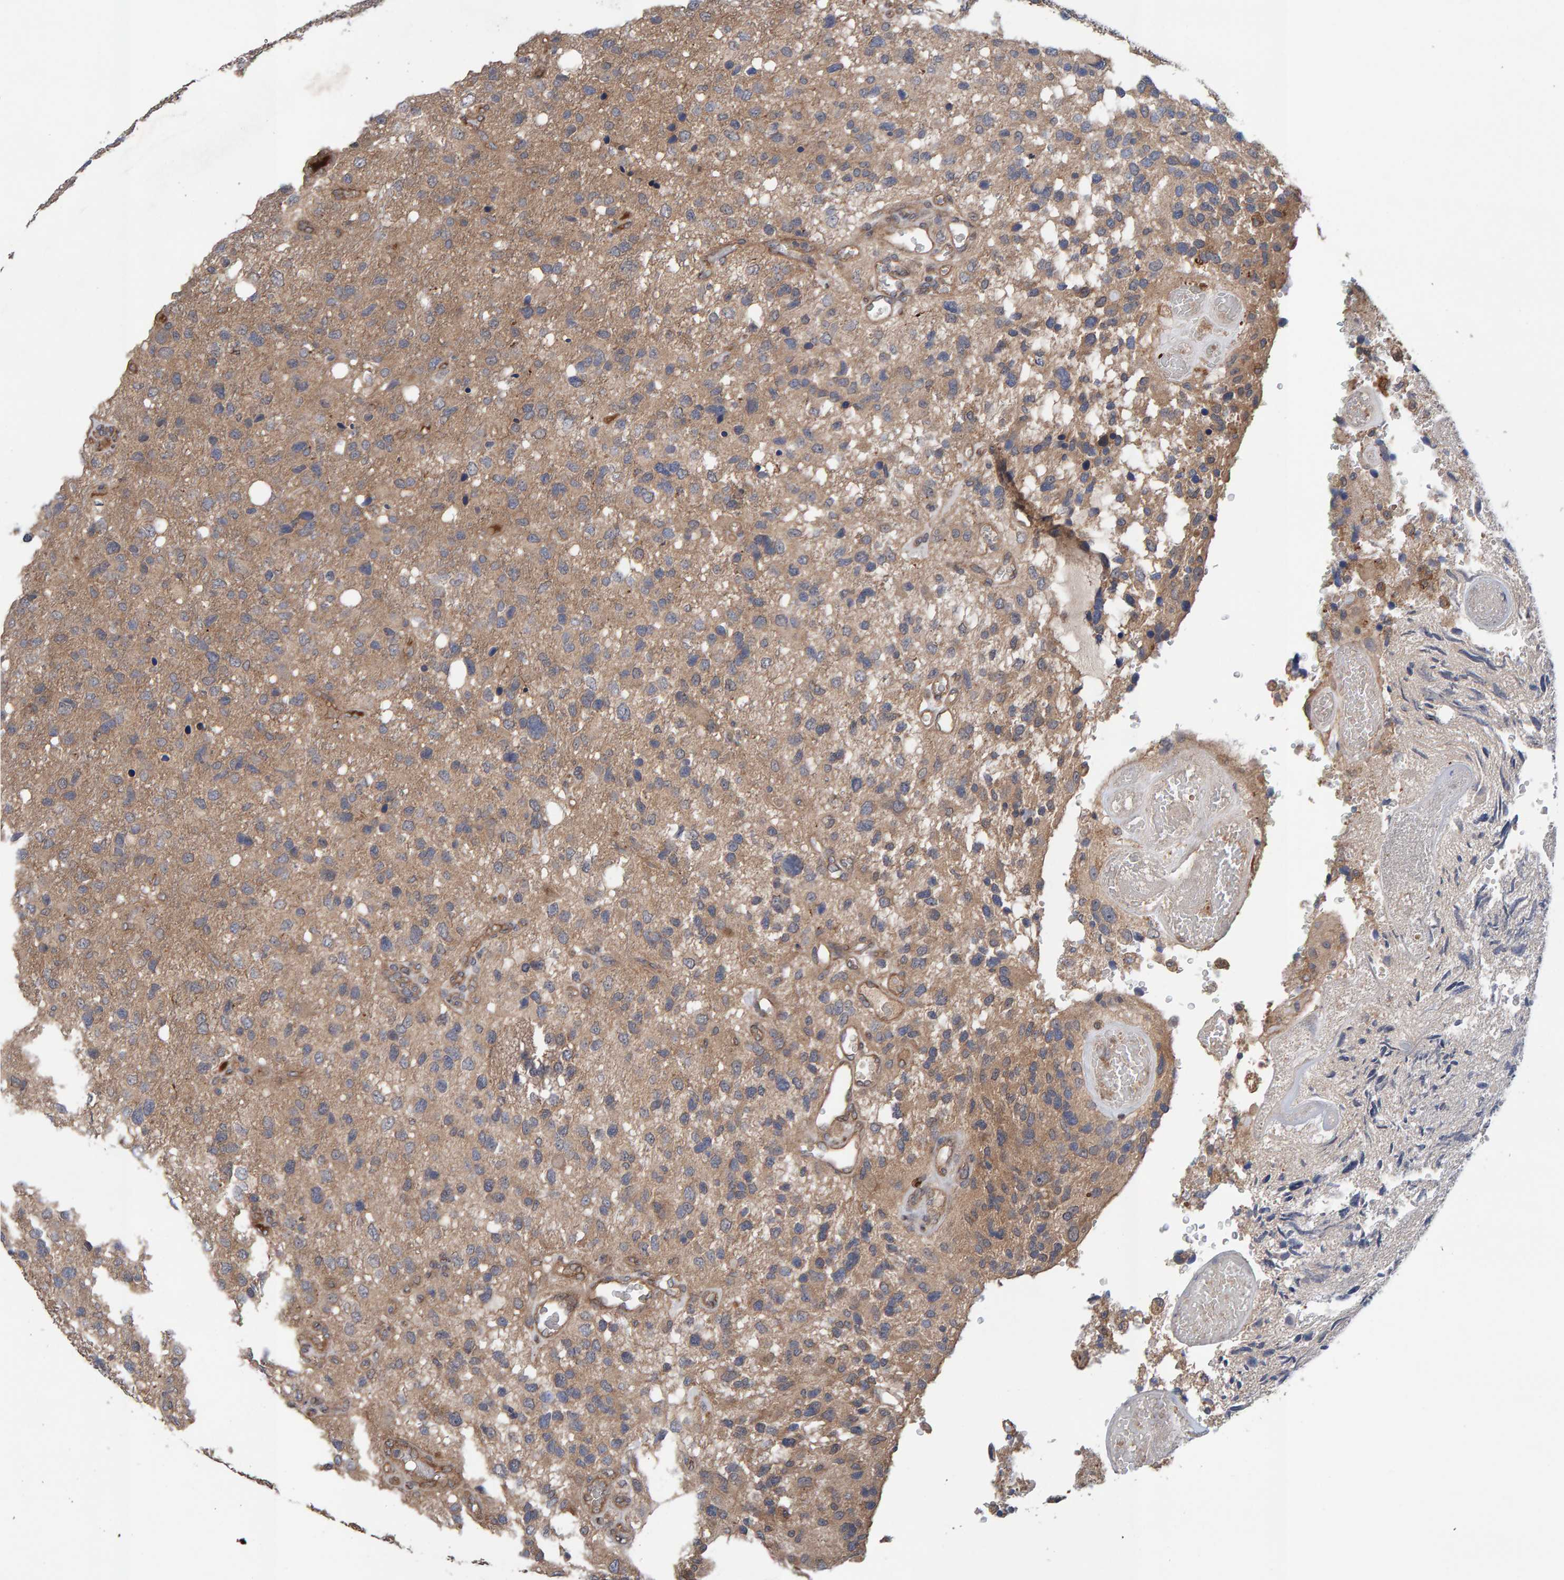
{"staining": {"intensity": "weak", "quantity": ">75%", "location": "cytoplasmic/membranous"}, "tissue": "glioma", "cell_type": "Tumor cells", "image_type": "cancer", "snomed": [{"axis": "morphology", "description": "Glioma, malignant, High grade"}, {"axis": "topography", "description": "Brain"}], "caption": "A low amount of weak cytoplasmic/membranous positivity is seen in about >75% of tumor cells in glioma tissue. The protein is stained brown, and the nuclei are stained in blue (DAB (3,3'-diaminobenzidine) IHC with brightfield microscopy, high magnification).", "gene": "LRSAM1", "patient": {"sex": "female", "age": 58}}